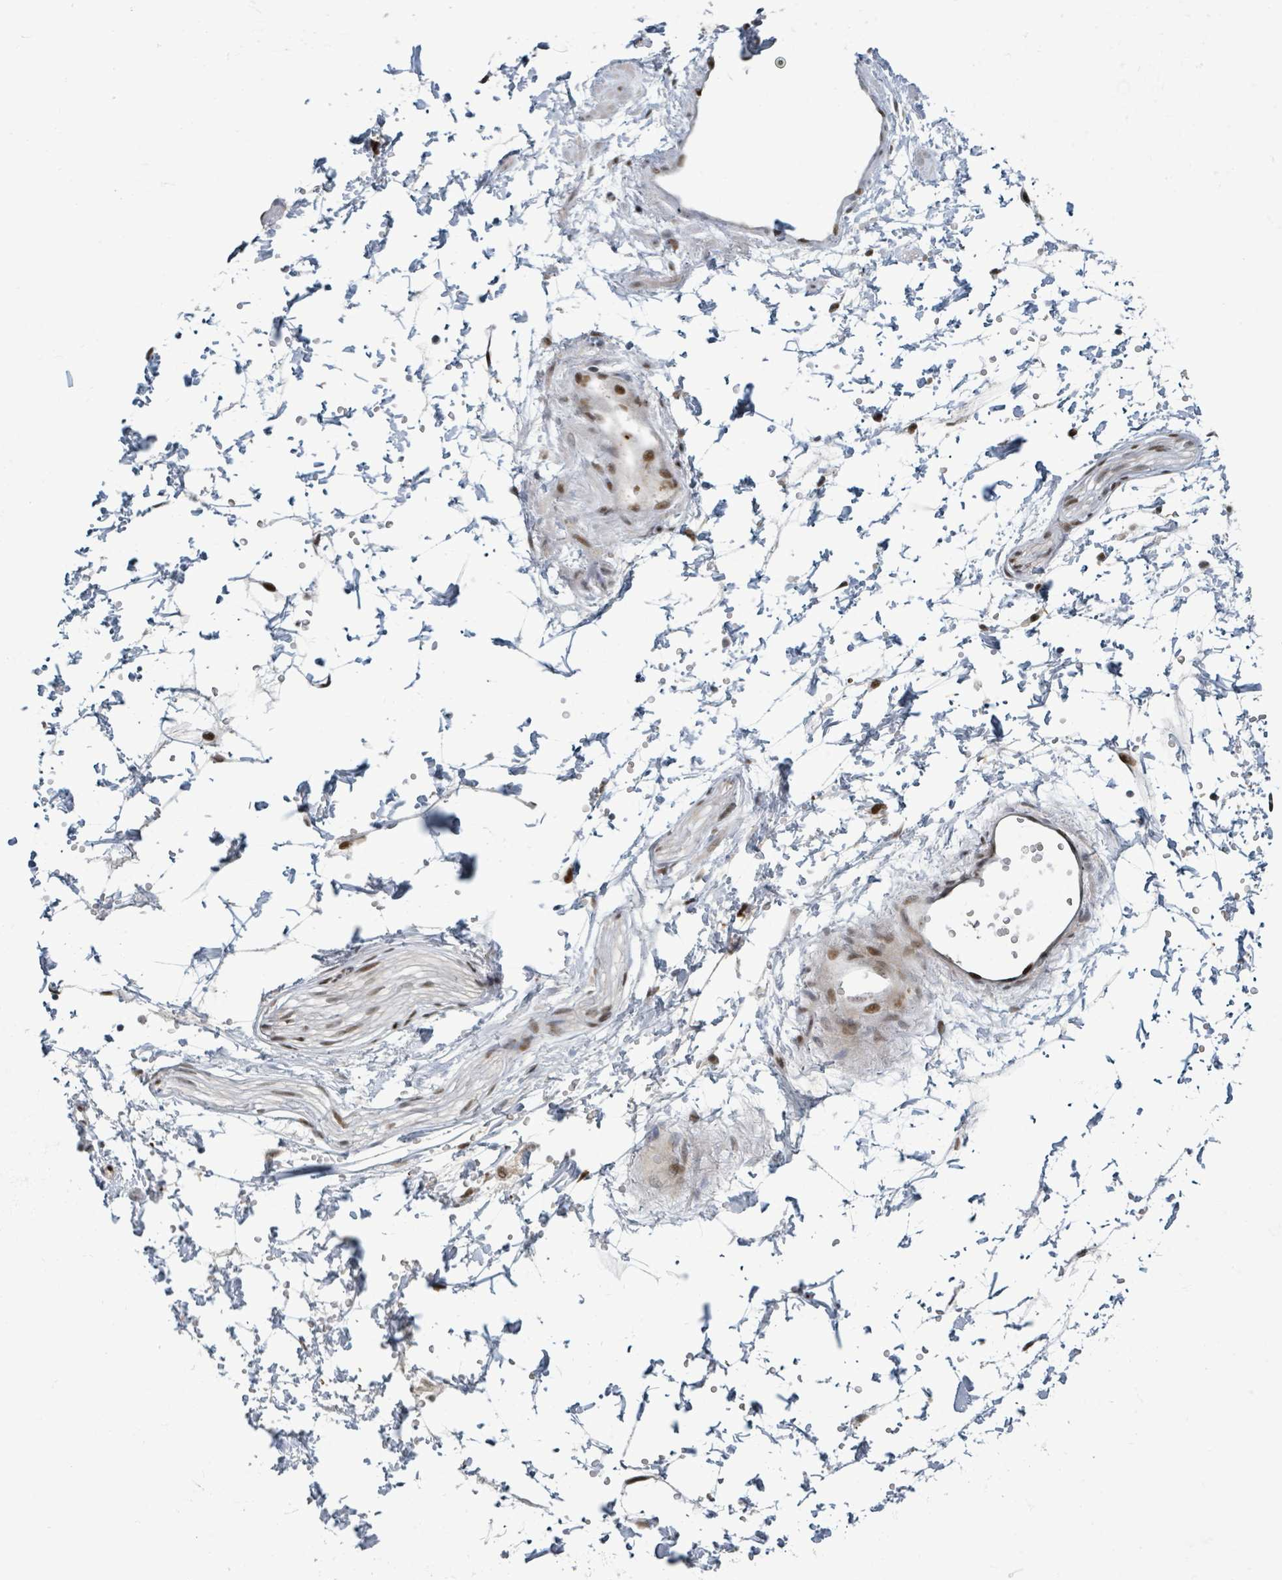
{"staining": {"intensity": "negative", "quantity": "none", "location": "none"}, "tissue": "adipose tissue", "cell_type": "Adipocytes", "image_type": "normal", "snomed": [{"axis": "morphology", "description": "Normal tissue, NOS"}, {"axis": "topography", "description": "Prostate"}, {"axis": "topography", "description": "Peripheral nerve tissue"}], "caption": "IHC micrograph of benign adipose tissue stained for a protein (brown), which reveals no expression in adipocytes.", "gene": "KLF3", "patient": {"sex": "male", "age": 55}}